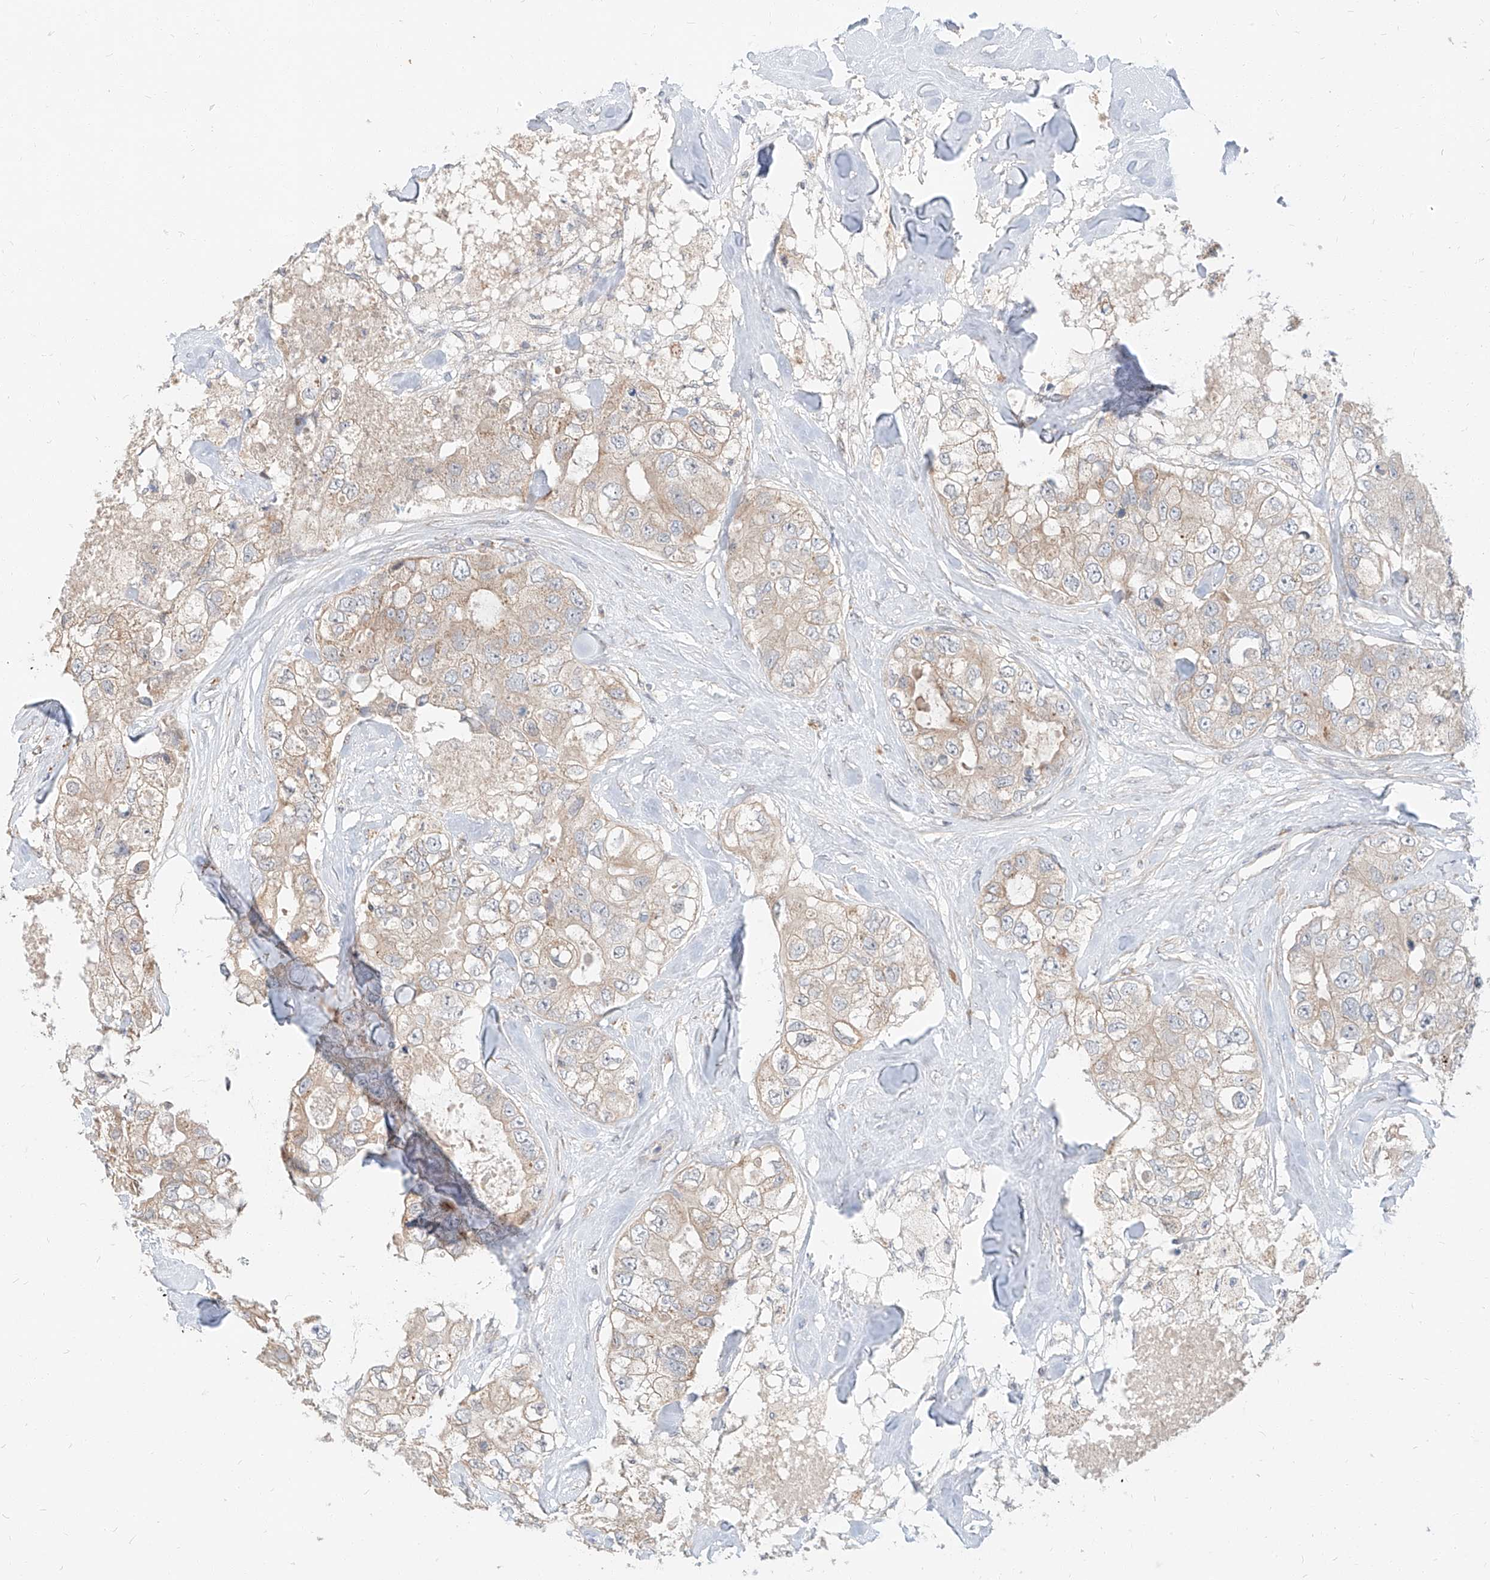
{"staining": {"intensity": "weak", "quantity": "<25%", "location": "cytoplasmic/membranous"}, "tissue": "breast cancer", "cell_type": "Tumor cells", "image_type": "cancer", "snomed": [{"axis": "morphology", "description": "Duct carcinoma"}, {"axis": "topography", "description": "Breast"}], "caption": "DAB immunohistochemical staining of human breast infiltrating ductal carcinoma shows no significant staining in tumor cells.", "gene": "STX19", "patient": {"sex": "female", "age": 62}}